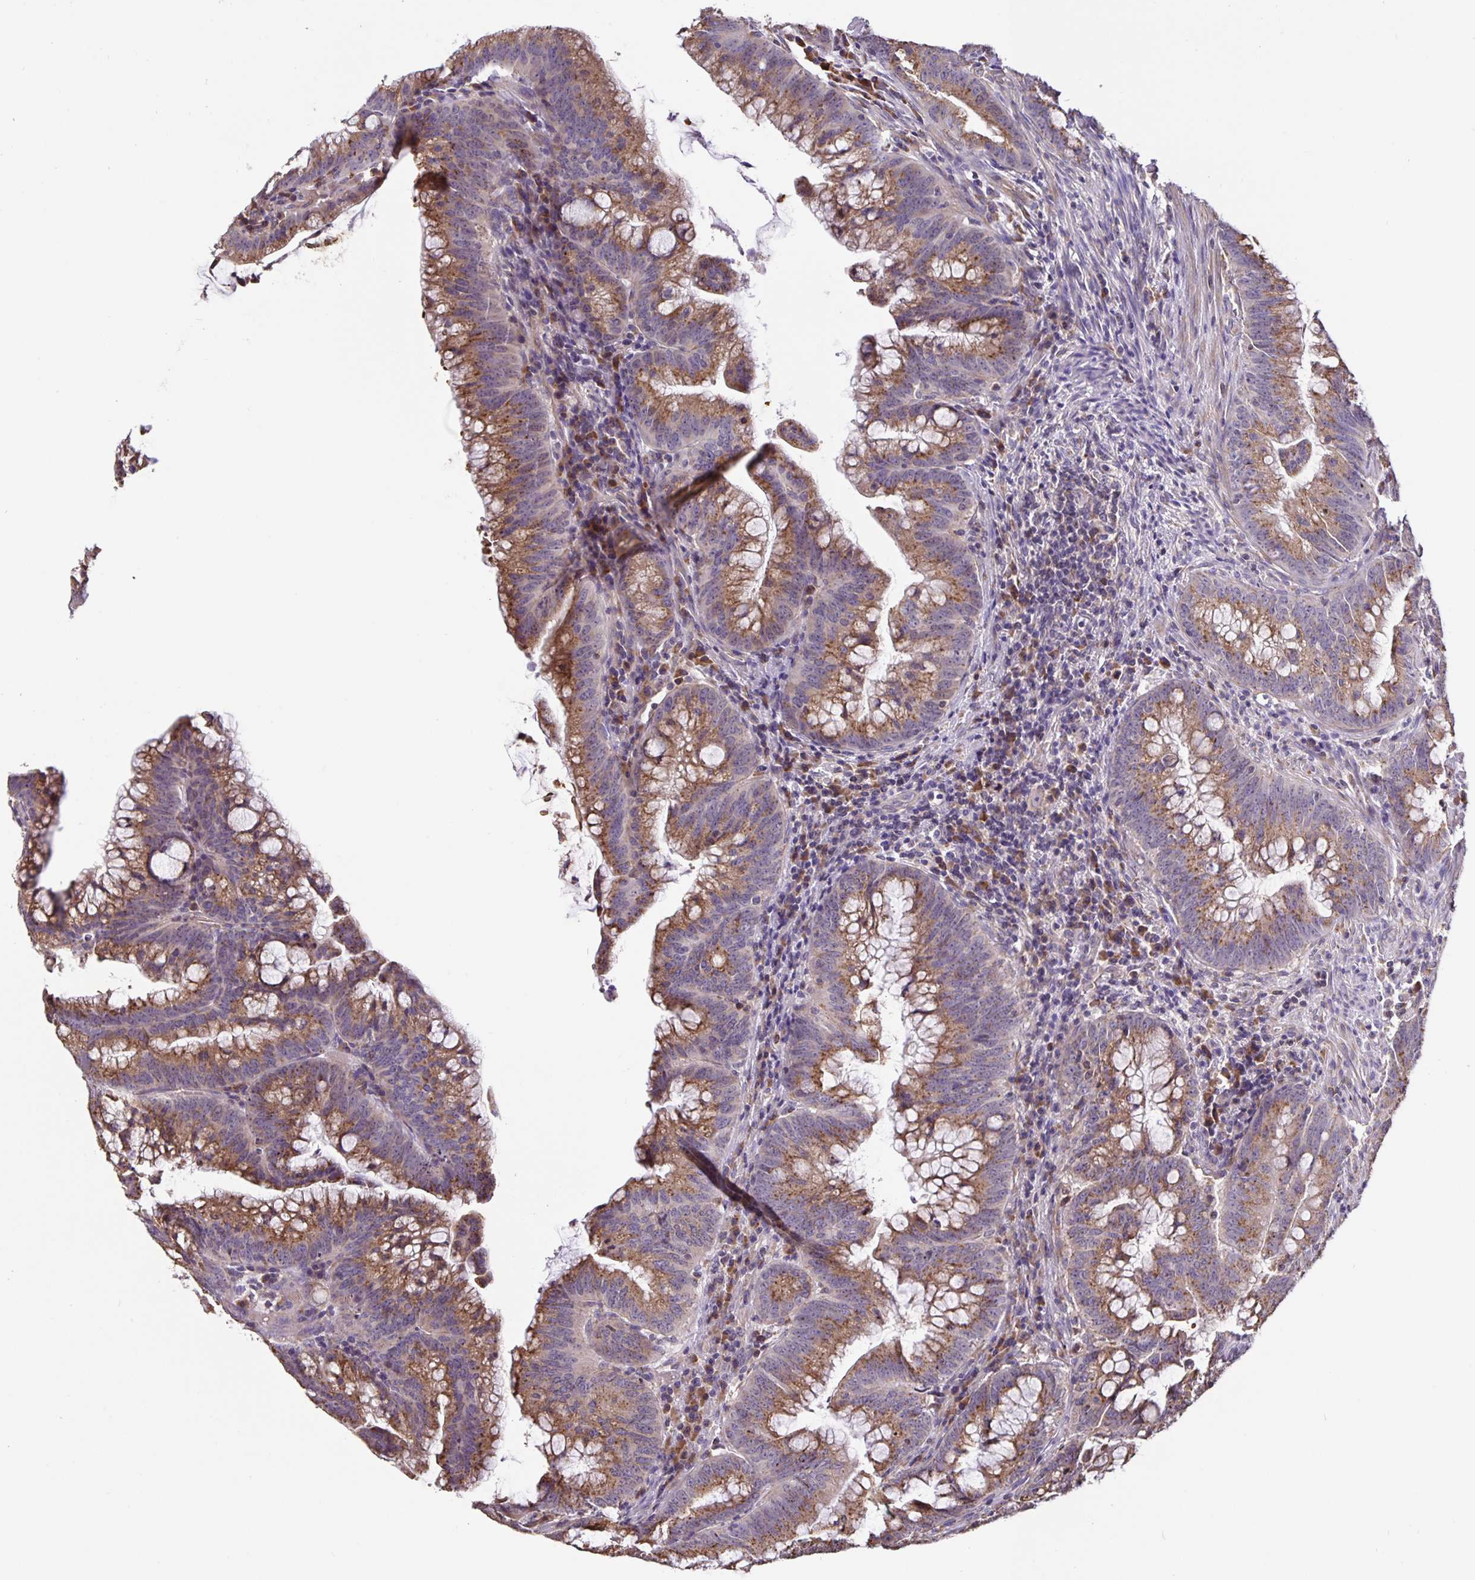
{"staining": {"intensity": "moderate", "quantity": ">75%", "location": "cytoplasmic/membranous"}, "tissue": "colorectal cancer", "cell_type": "Tumor cells", "image_type": "cancer", "snomed": [{"axis": "morphology", "description": "Adenocarcinoma, NOS"}, {"axis": "topography", "description": "Colon"}], "caption": "This is a histology image of immunohistochemistry (IHC) staining of colorectal cancer, which shows moderate staining in the cytoplasmic/membranous of tumor cells.", "gene": "TMEM71", "patient": {"sex": "male", "age": 62}}